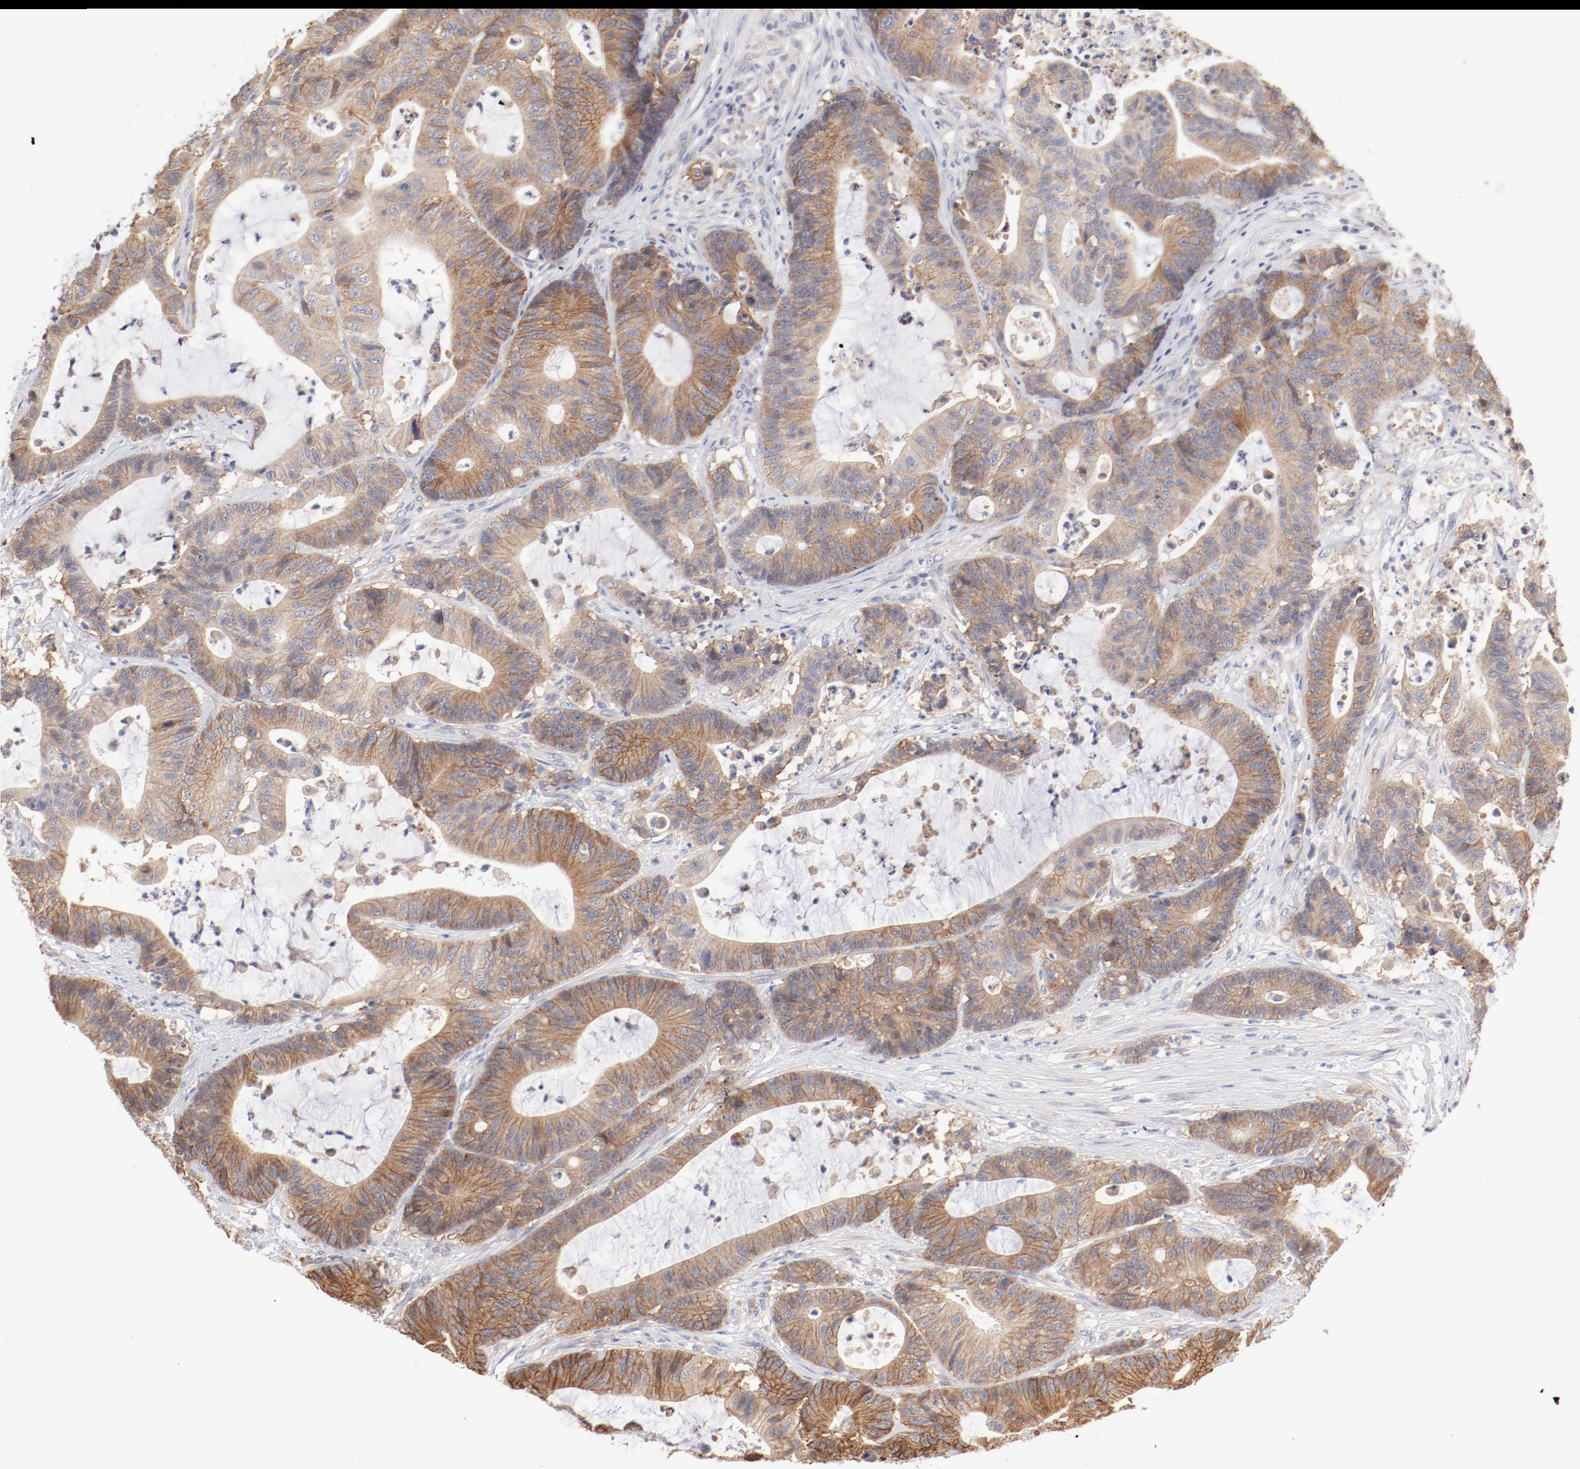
{"staining": {"intensity": "moderate", "quantity": ">75%", "location": "cytoplasmic/membranous"}, "tissue": "colorectal cancer", "cell_type": "Tumor cells", "image_type": "cancer", "snomed": [{"axis": "morphology", "description": "Adenocarcinoma, NOS"}, {"axis": "topography", "description": "Colon"}], "caption": "About >75% of tumor cells in colorectal cancer exhibit moderate cytoplasmic/membranous protein positivity as visualized by brown immunohistochemical staining.", "gene": "SETD3", "patient": {"sex": "female", "age": 84}}